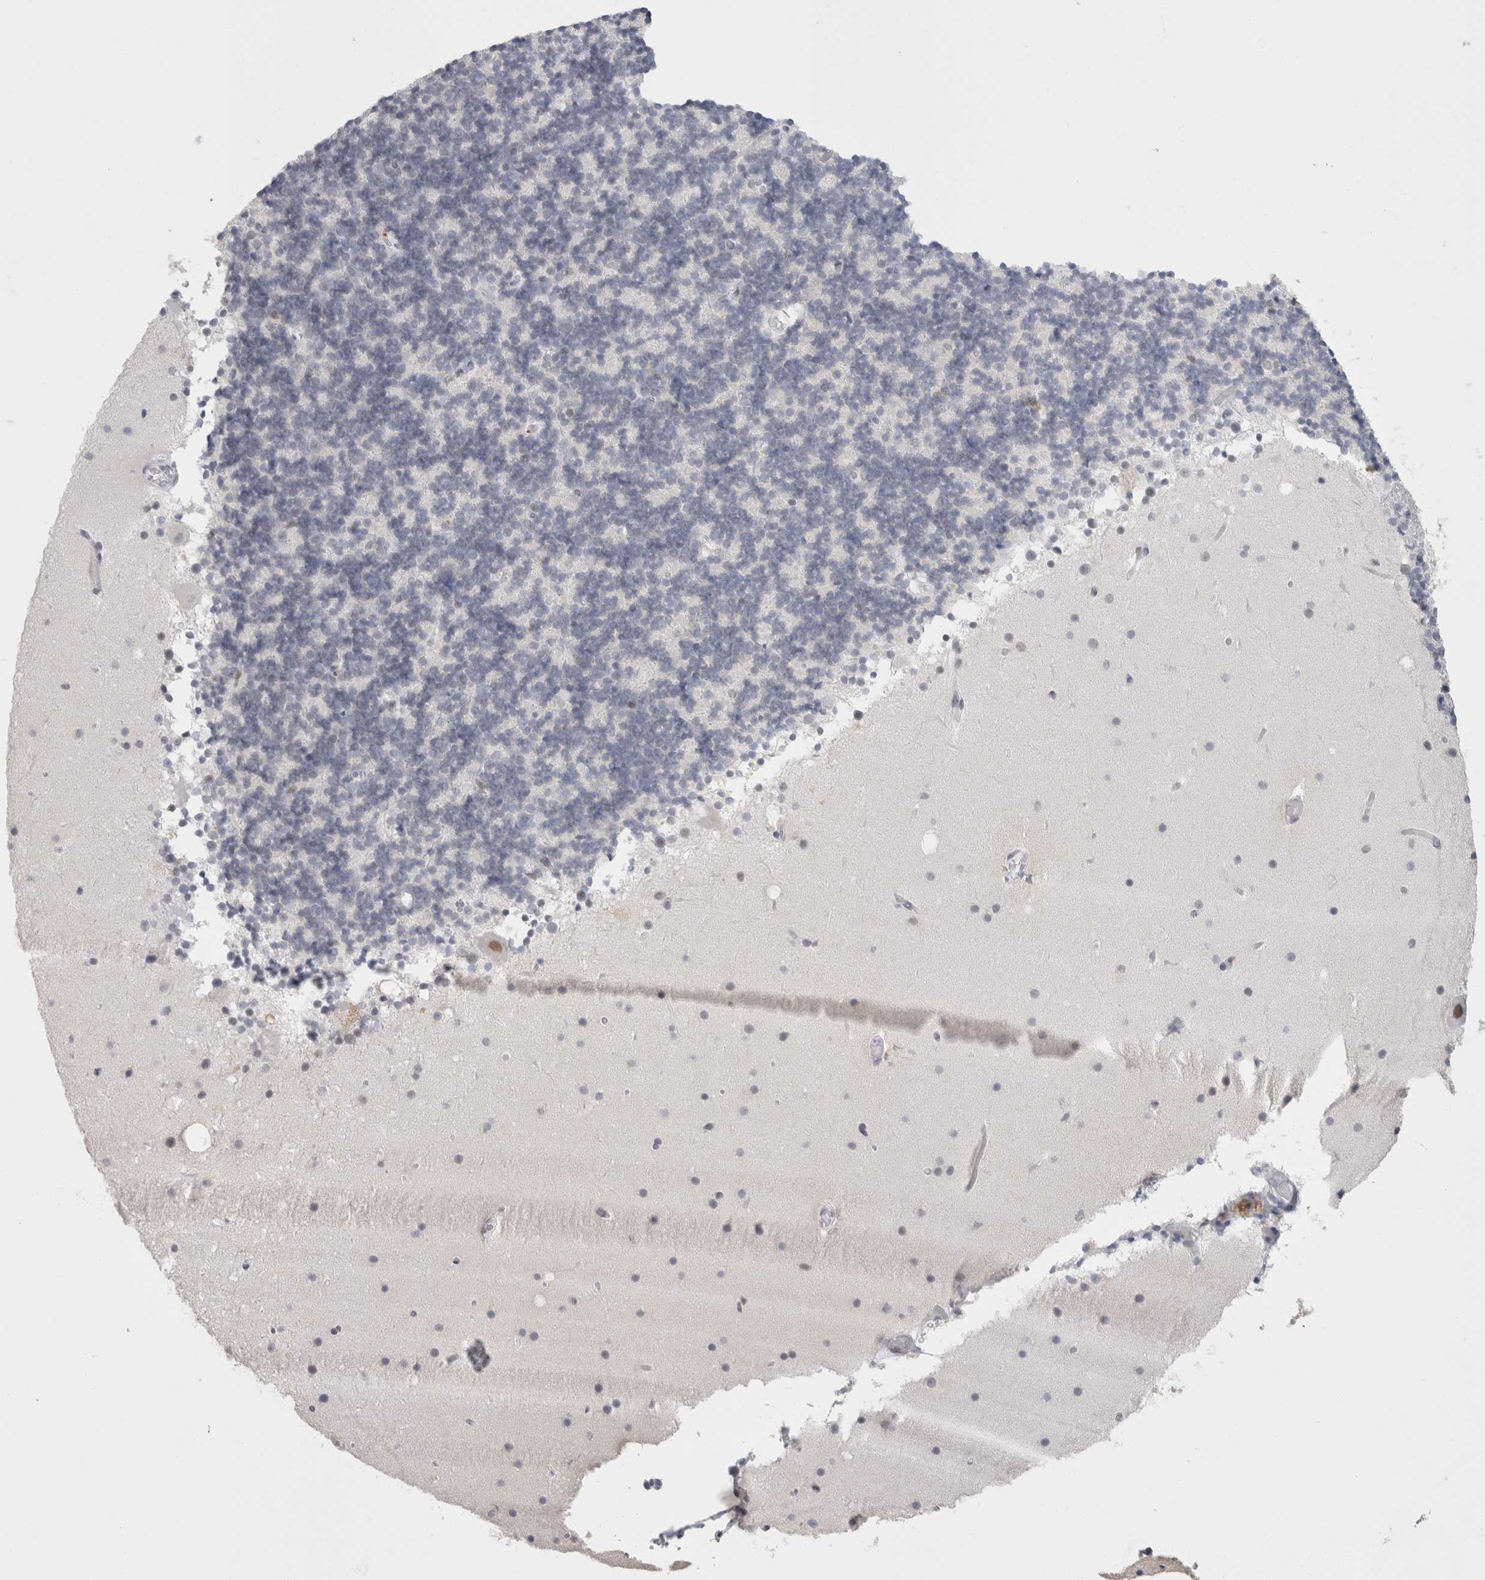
{"staining": {"intensity": "weak", "quantity": "<25%", "location": "nuclear"}, "tissue": "cerebellum", "cell_type": "Cells in granular layer", "image_type": "normal", "snomed": [{"axis": "morphology", "description": "Normal tissue, NOS"}, {"axis": "topography", "description": "Cerebellum"}], "caption": "This image is of benign cerebellum stained with immunohistochemistry (IHC) to label a protein in brown with the nuclei are counter-stained blue. There is no expression in cells in granular layer. Brightfield microscopy of IHC stained with DAB (brown) and hematoxylin (blue), captured at high magnification.", "gene": "SMARCC1", "patient": {"sex": "male", "age": 57}}